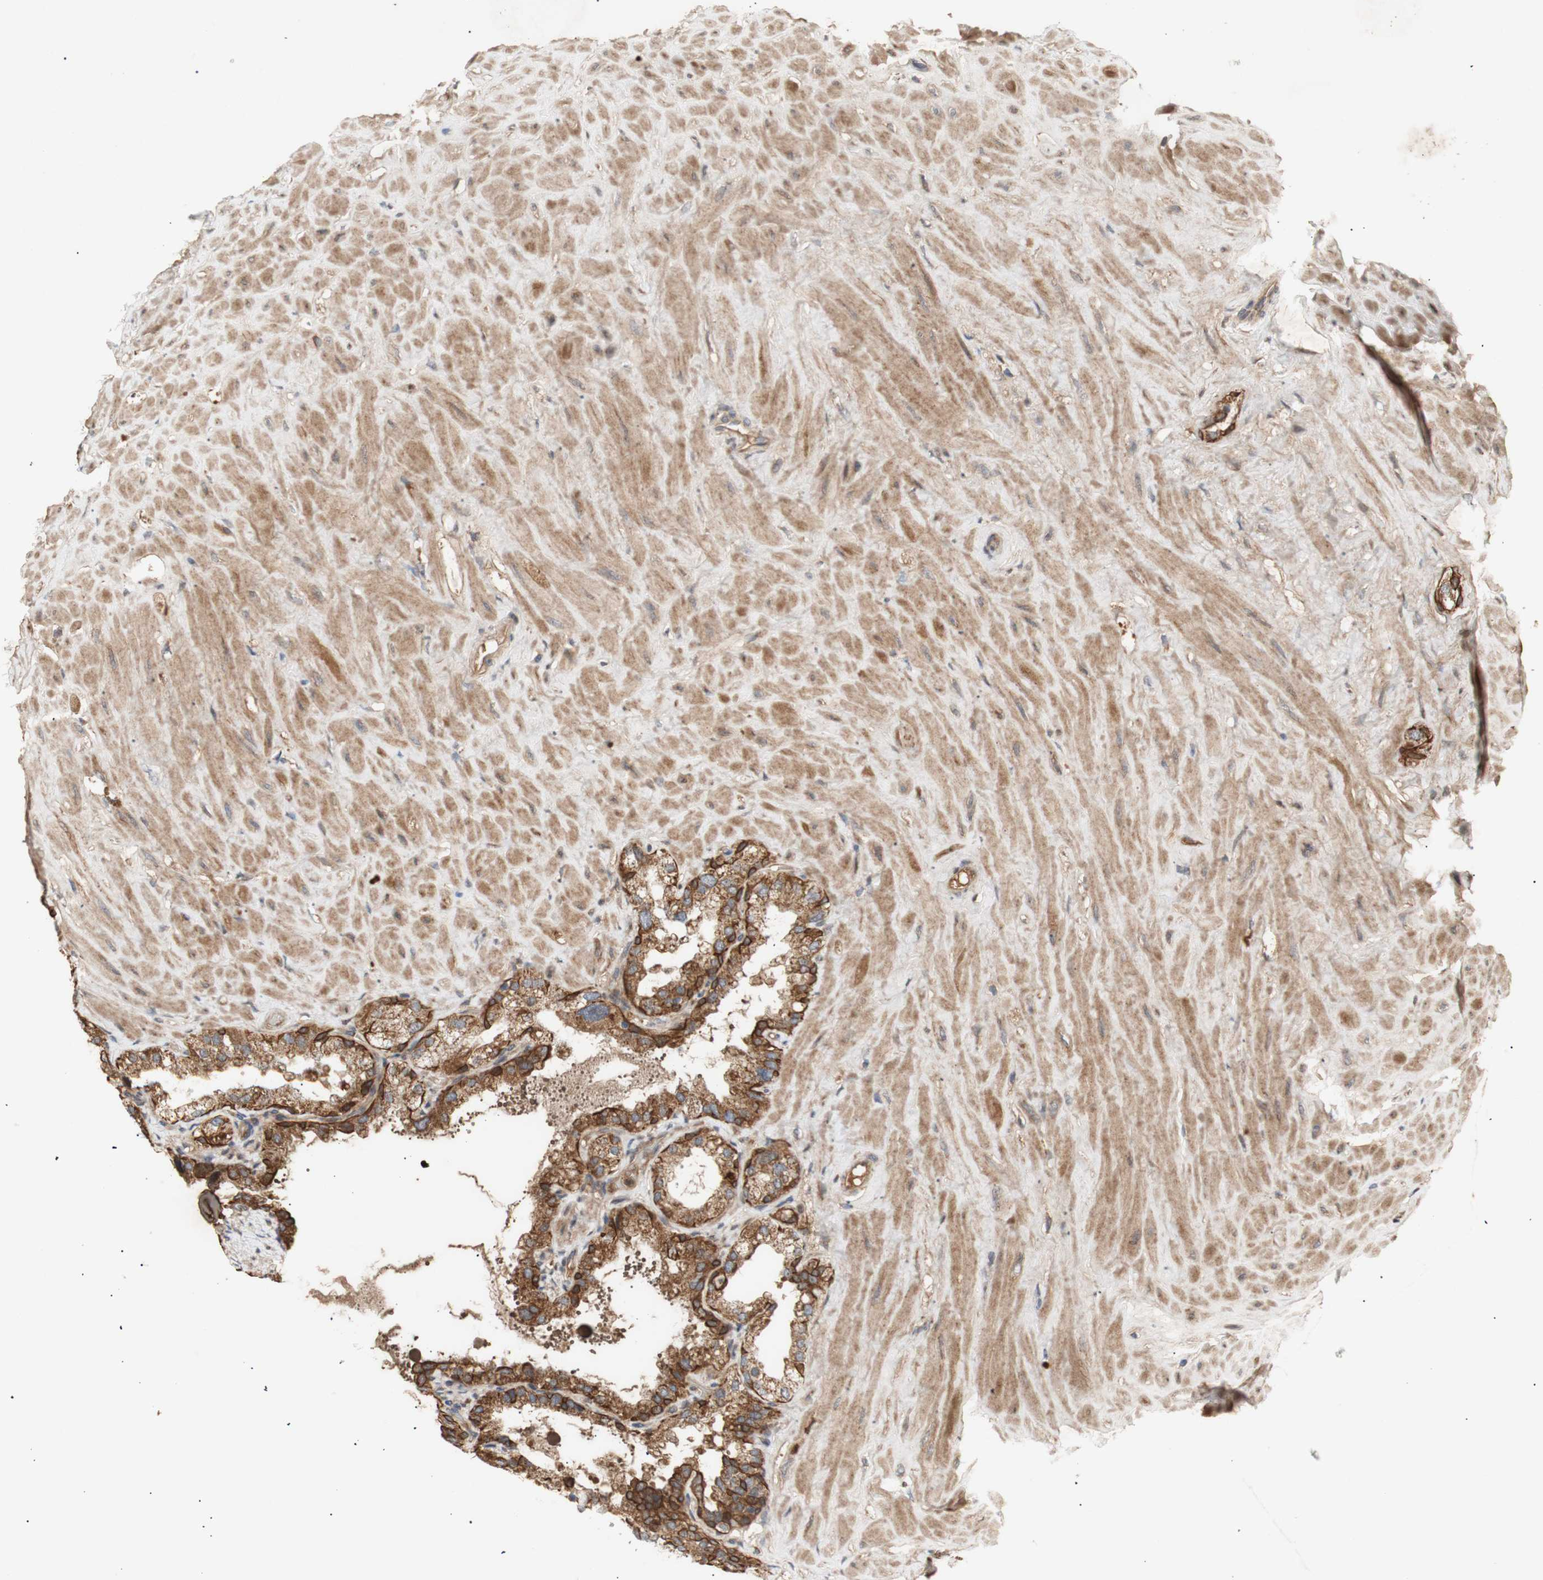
{"staining": {"intensity": "strong", "quantity": ">75%", "location": "cytoplasmic/membranous"}, "tissue": "seminal vesicle", "cell_type": "Glandular cells", "image_type": "normal", "snomed": [{"axis": "morphology", "description": "Normal tissue, NOS"}, {"axis": "topography", "description": "Seminal veicle"}], "caption": "Glandular cells reveal high levels of strong cytoplasmic/membranous staining in about >75% of cells in benign seminal vesicle.", "gene": "PKN1", "patient": {"sex": "male", "age": 68}}